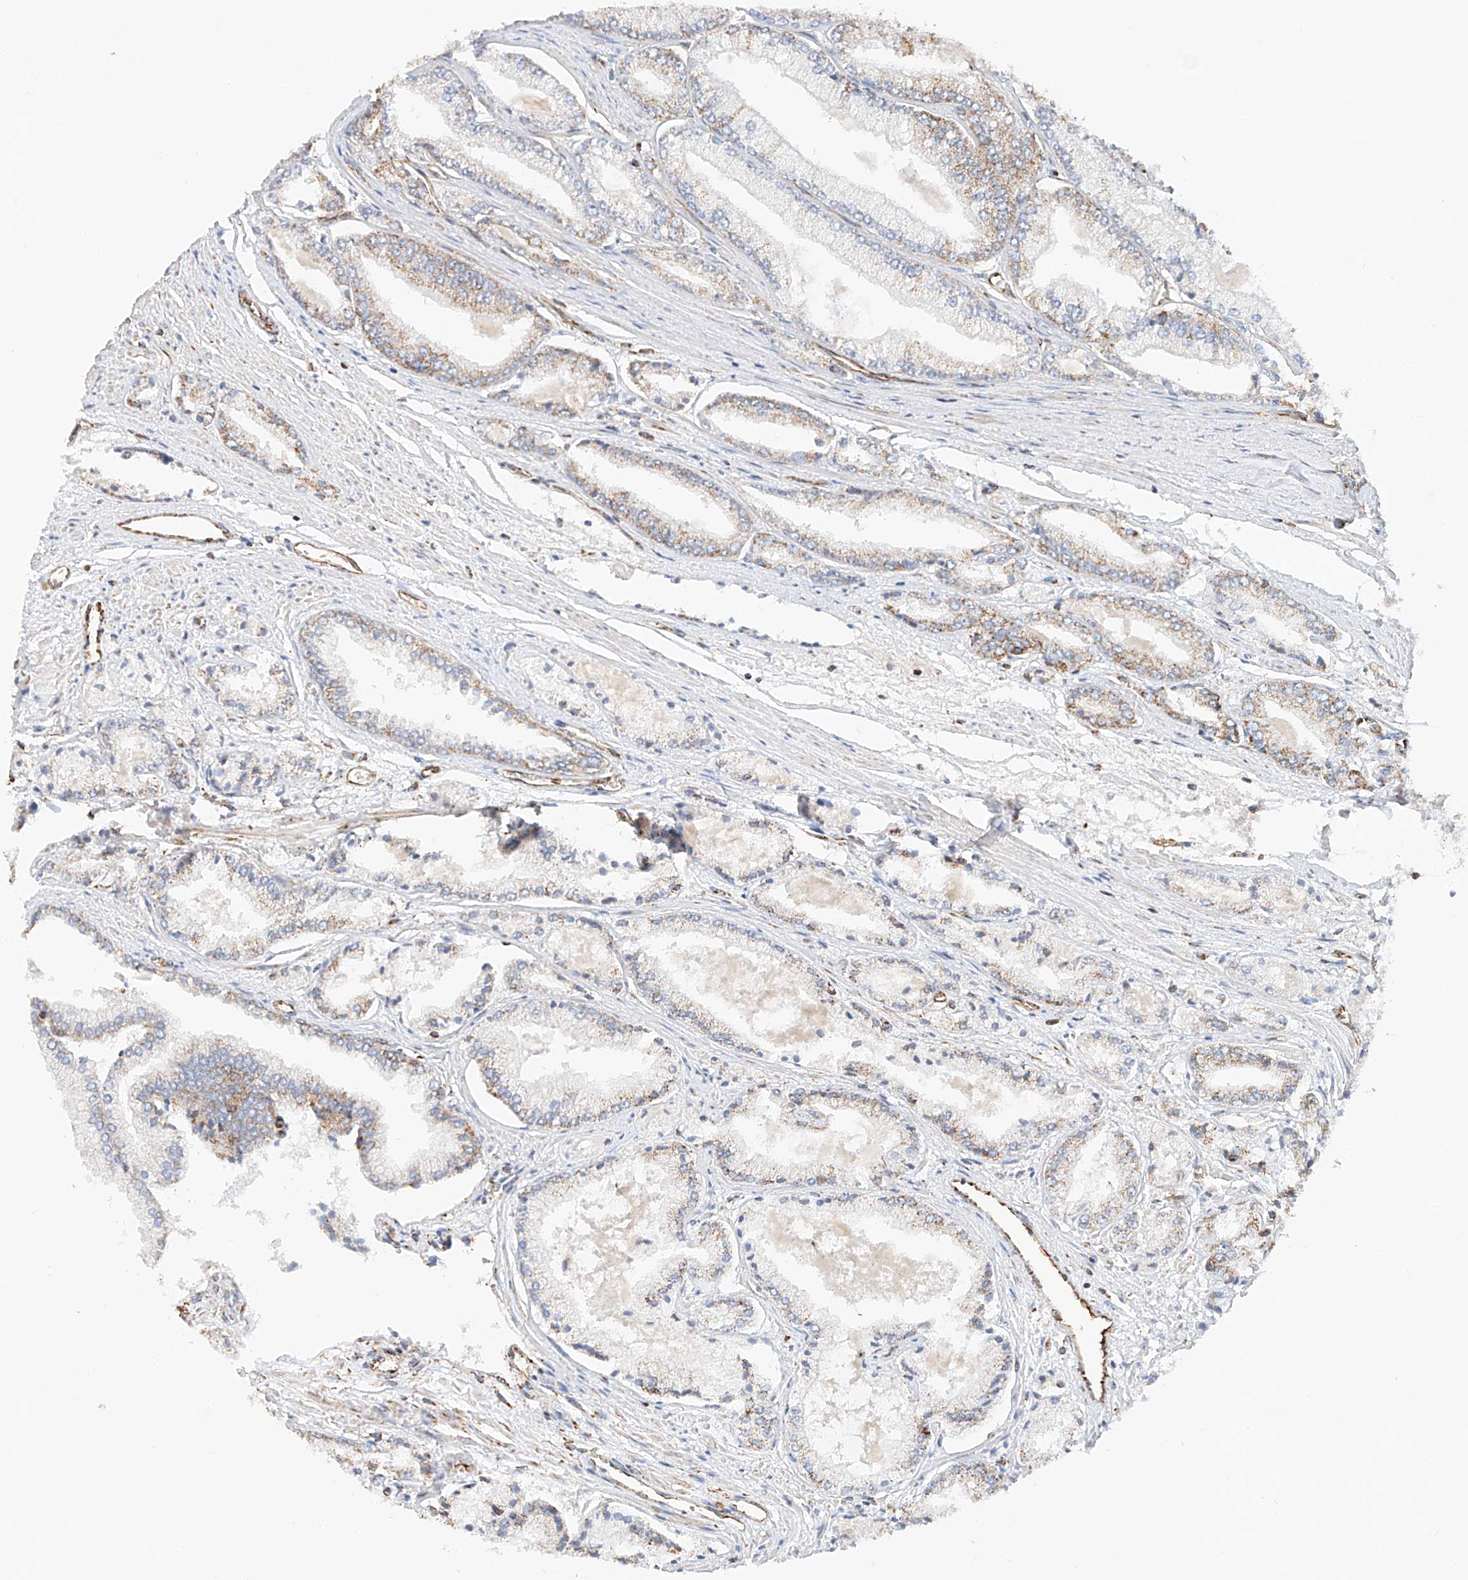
{"staining": {"intensity": "moderate", "quantity": "<25%", "location": "cytoplasmic/membranous"}, "tissue": "prostate cancer", "cell_type": "Tumor cells", "image_type": "cancer", "snomed": [{"axis": "morphology", "description": "Adenocarcinoma, Low grade"}, {"axis": "topography", "description": "Prostate"}], "caption": "Prostate cancer (adenocarcinoma (low-grade)) was stained to show a protein in brown. There is low levels of moderate cytoplasmic/membranous positivity in about <25% of tumor cells. The protein of interest is shown in brown color, while the nuclei are stained blue.", "gene": "NDUFV3", "patient": {"sex": "male", "age": 52}}